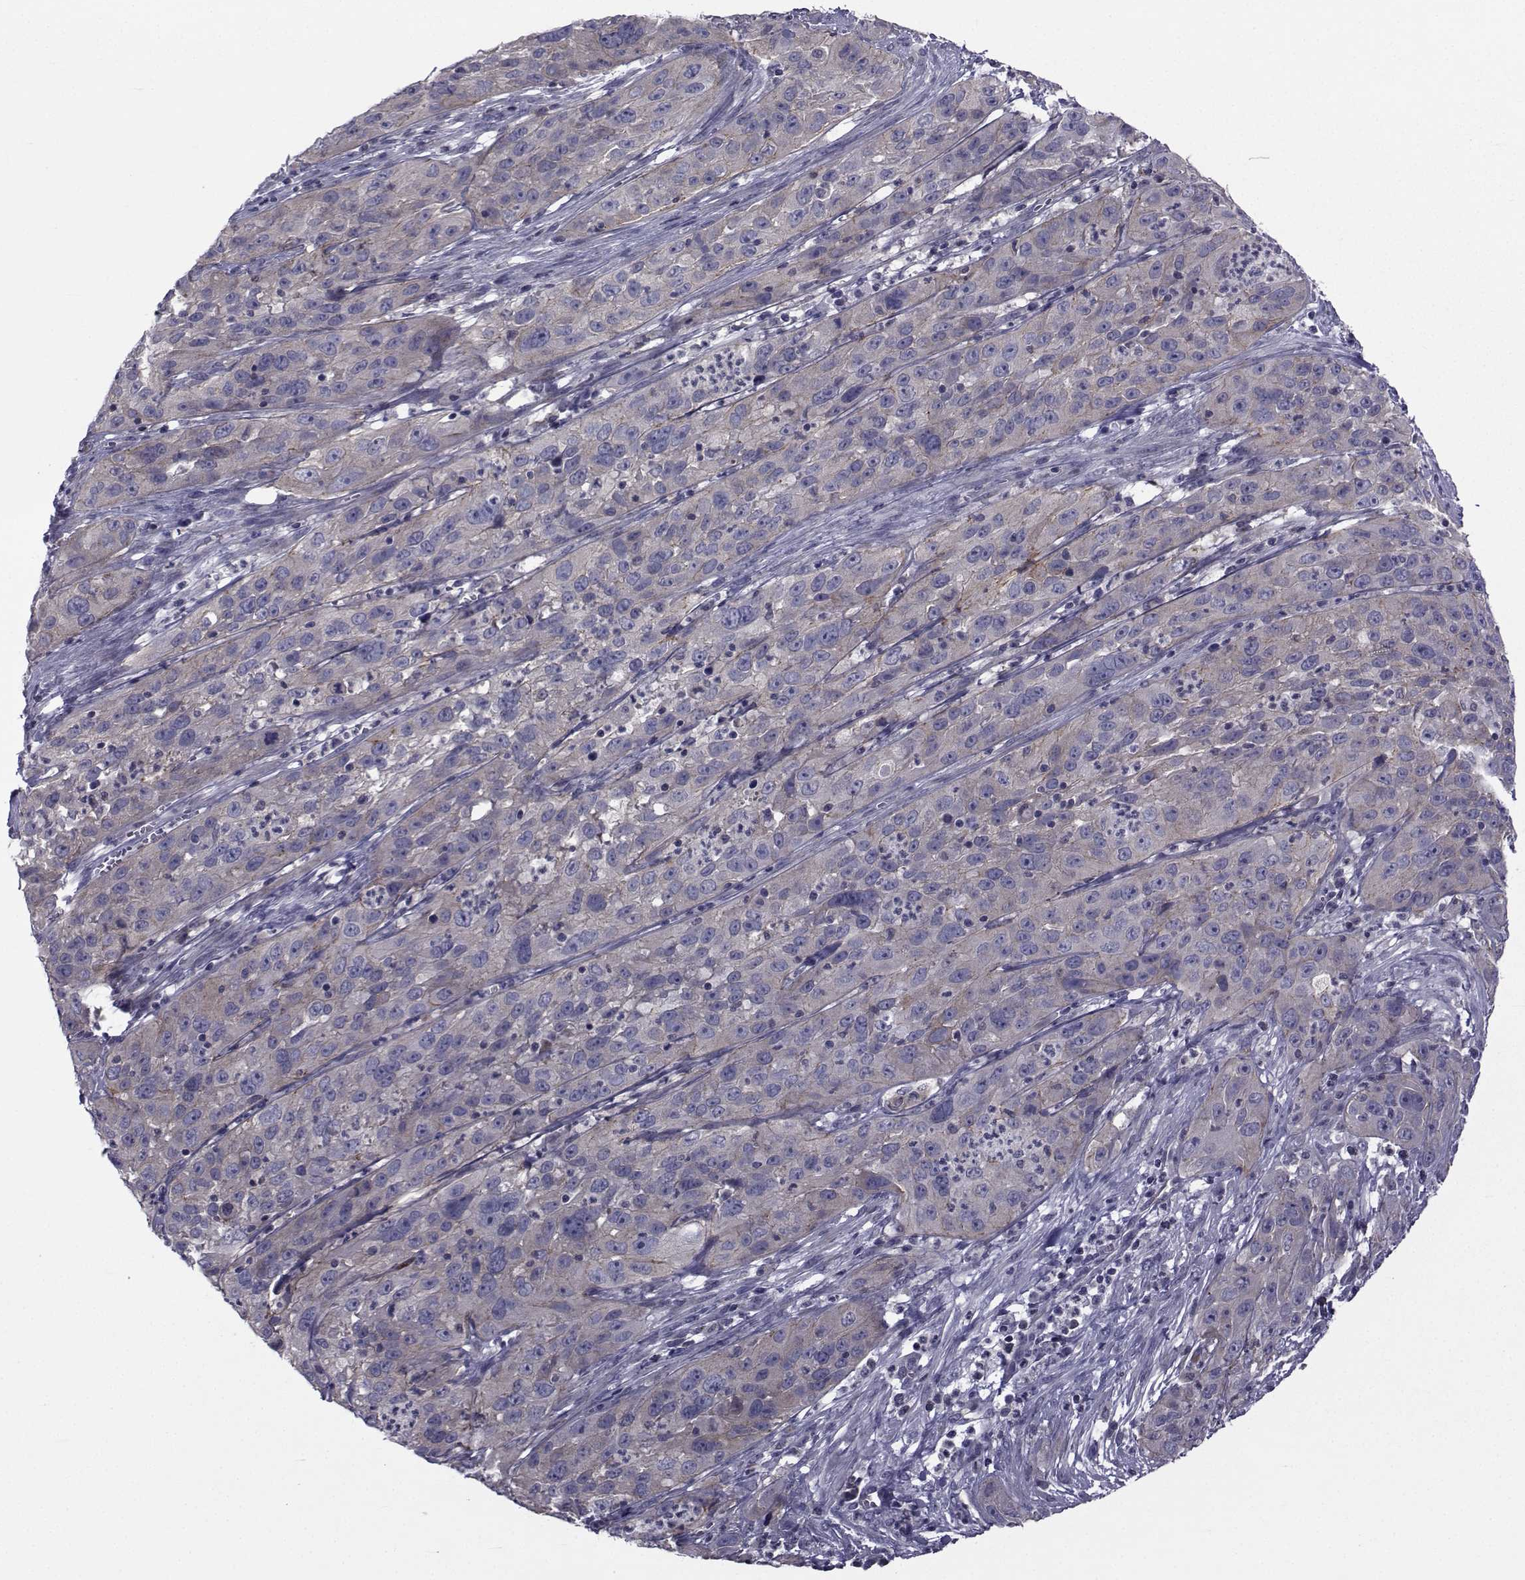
{"staining": {"intensity": "weak", "quantity": "<25%", "location": "cytoplasmic/membranous"}, "tissue": "cervical cancer", "cell_type": "Tumor cells", "image_type": "cancer", "snomed": [{"axis": "morphology", "description": "Squamous cell carcinoma, NOS"}, {"axis": "topography", "description": "Cervix"}], "caption": "Protein analysis of cervical squamous cell carcinoma demonstrates no significant positivity in tumor cells.", "gene": "SLC30A10", "patient": {"sex": "female", "age": 32}}